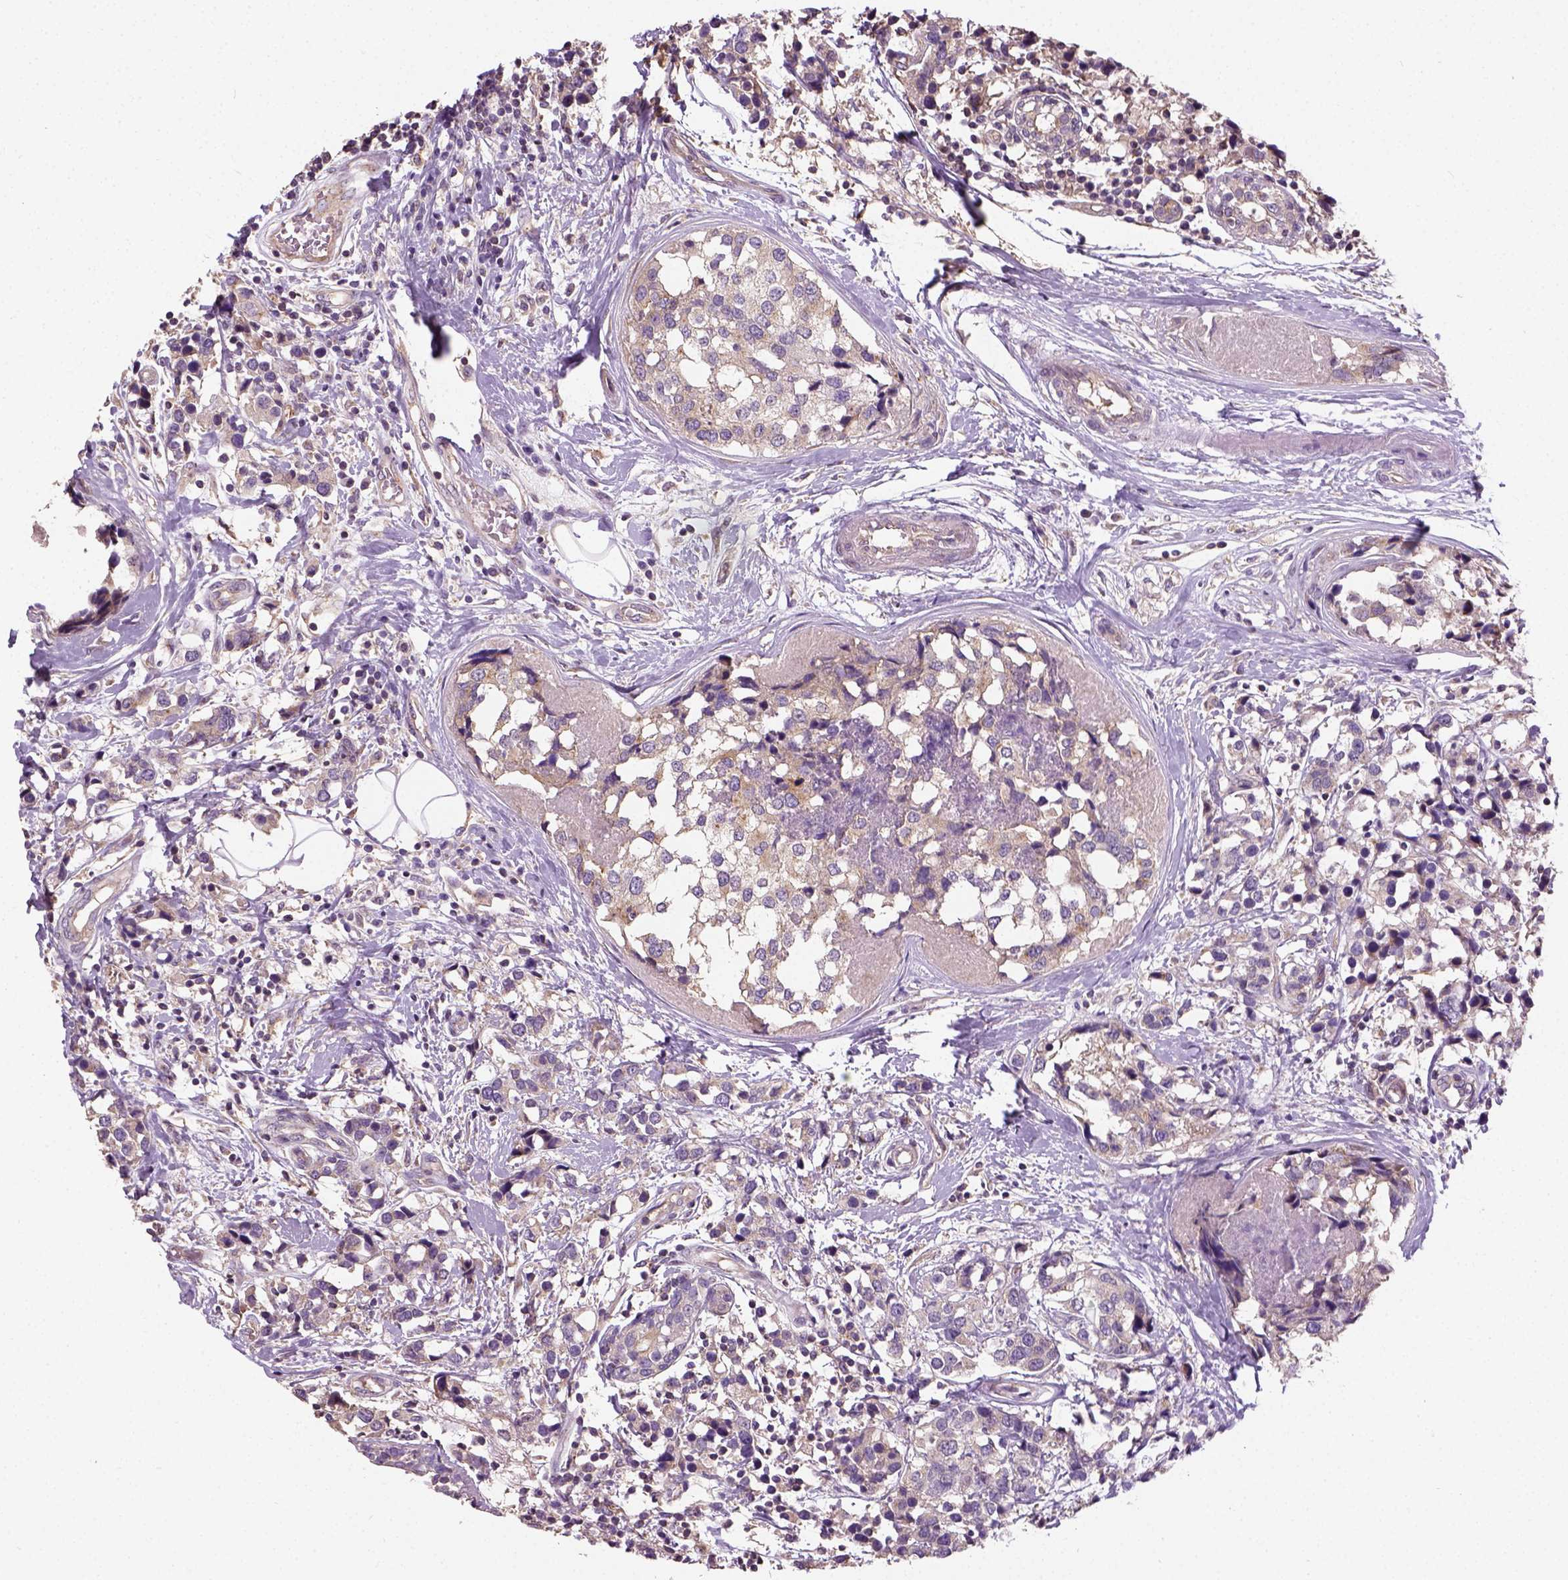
{"staining": {"intensity": "weak", "quantity": ">75%", "location": "cytoplasmic/membranous"}, "tissue": "breast cancer", "cell_type": "Tumor cells", "image_type": "cancer", "snomed": [{"axis": "morphology", "description": "Lobular carcinoma"}, {"axis": "topography", "description": "Breast"}], "caption": "IHC (DAB (3,3'-diaminobenzidine)) staining of human breast lobular carcinoma demonstrates weak cytoplasmic/membranous protein staining in approximately >75% of tumor cells. The protein is stained brown, and the nuclei are stained in blue (DAB (3,3'-diaminobenzidine) IHC with brightfield microscopy, high magnification).", "gene": "CRACR2A", "patient": {"sex": "female", "age": 59}}